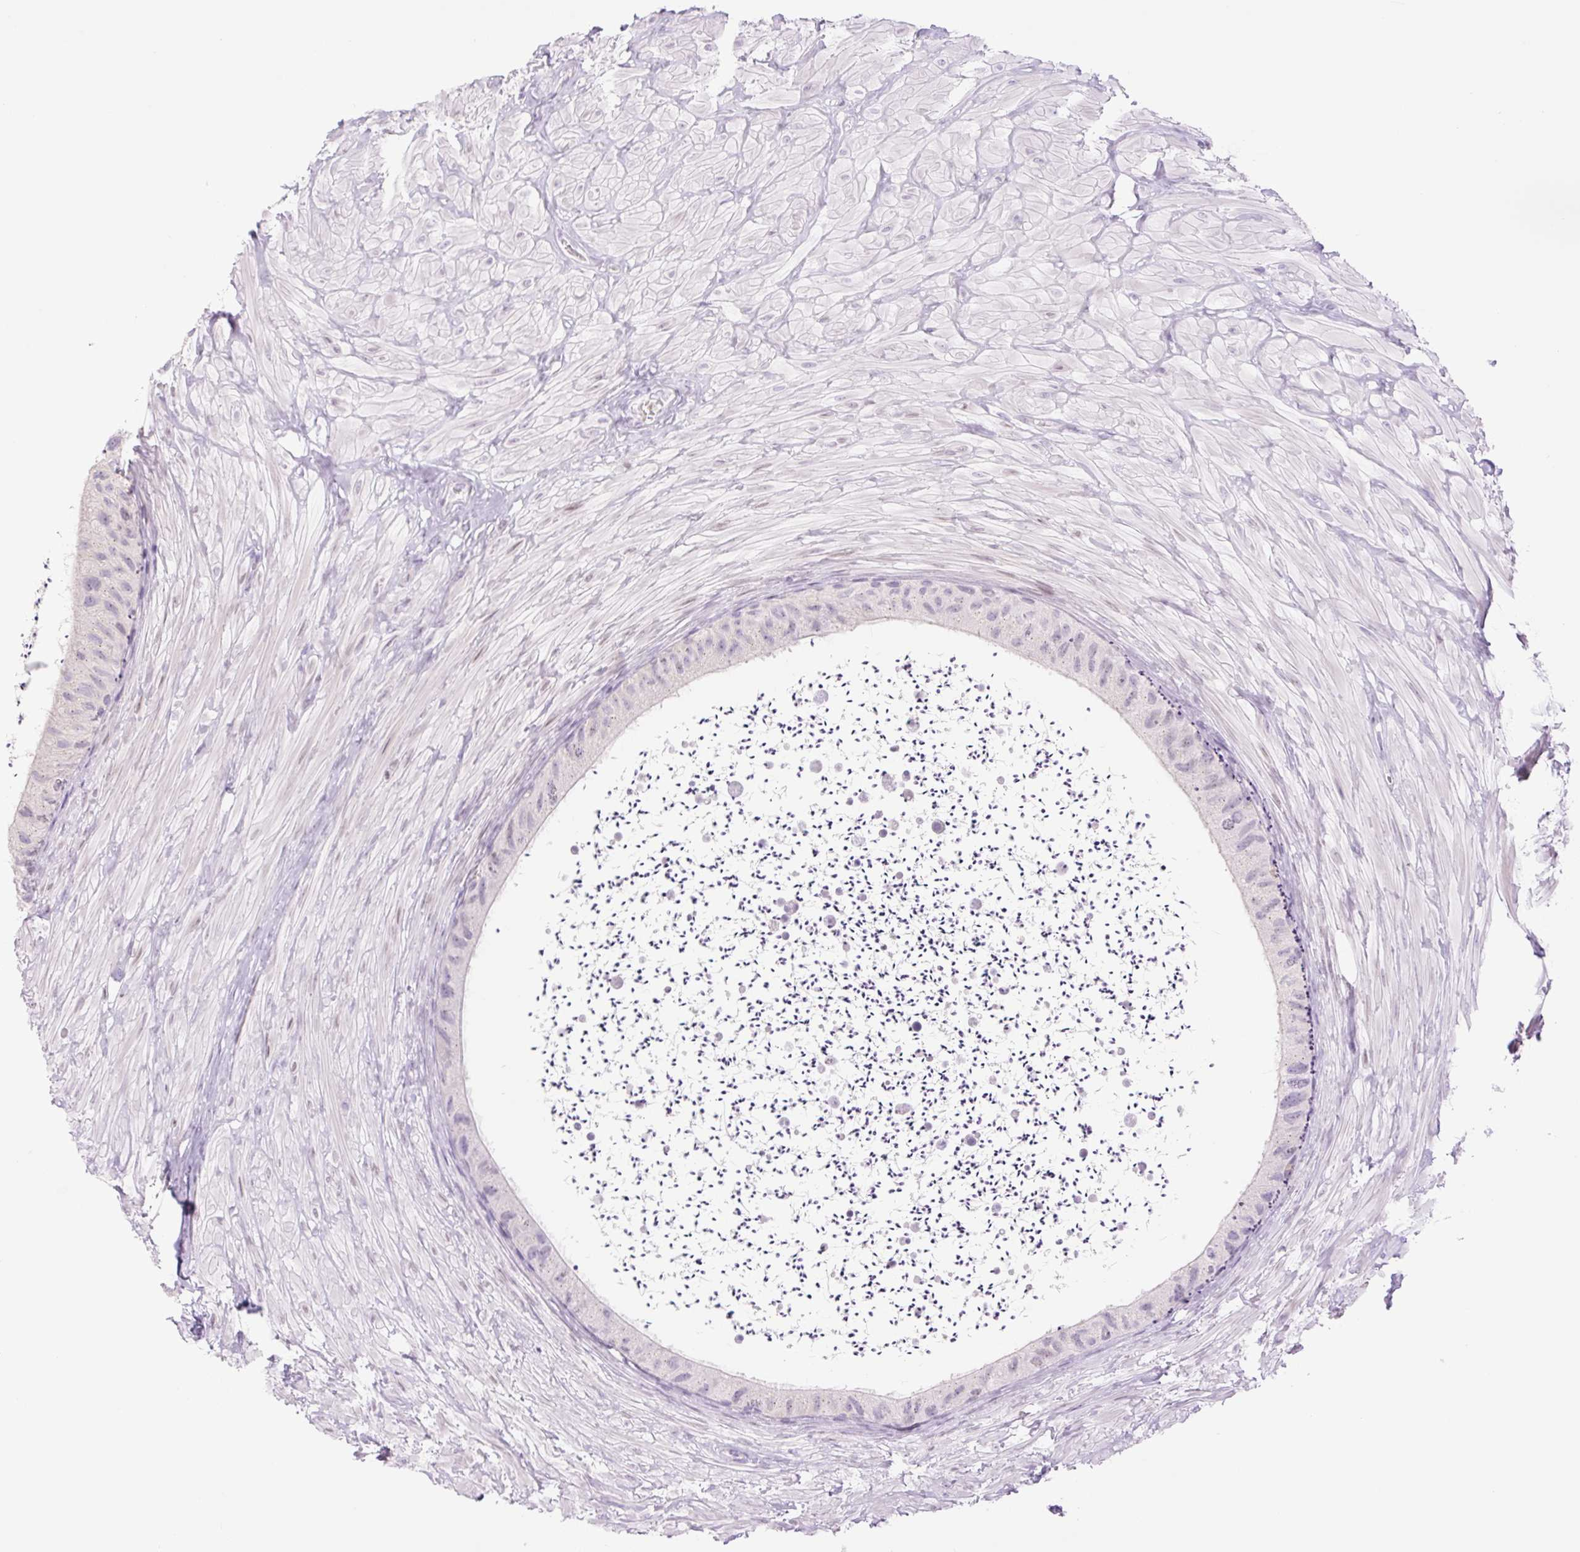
{"staining": {"intensity": "negative", "quantity": "none", "location": "none"}, "tissue": "epididymis", "cell_type": "Glandular cells", "image_type": "normal", "snomed": [{"axis": "morphology", "description": "Normal tissue, NOS"}, {"axis": "topography", "description": "Epididymis"}, {"axis": "topography", "description": "Peripheral nerve tissue"}], "caption": "A high-resolution image shows immunohistochemistry staining of normal epididymis, which displays no significant expression in glandular cells.", "gene": "TBX15", "patient": {"sex": "male", "age": 32}}